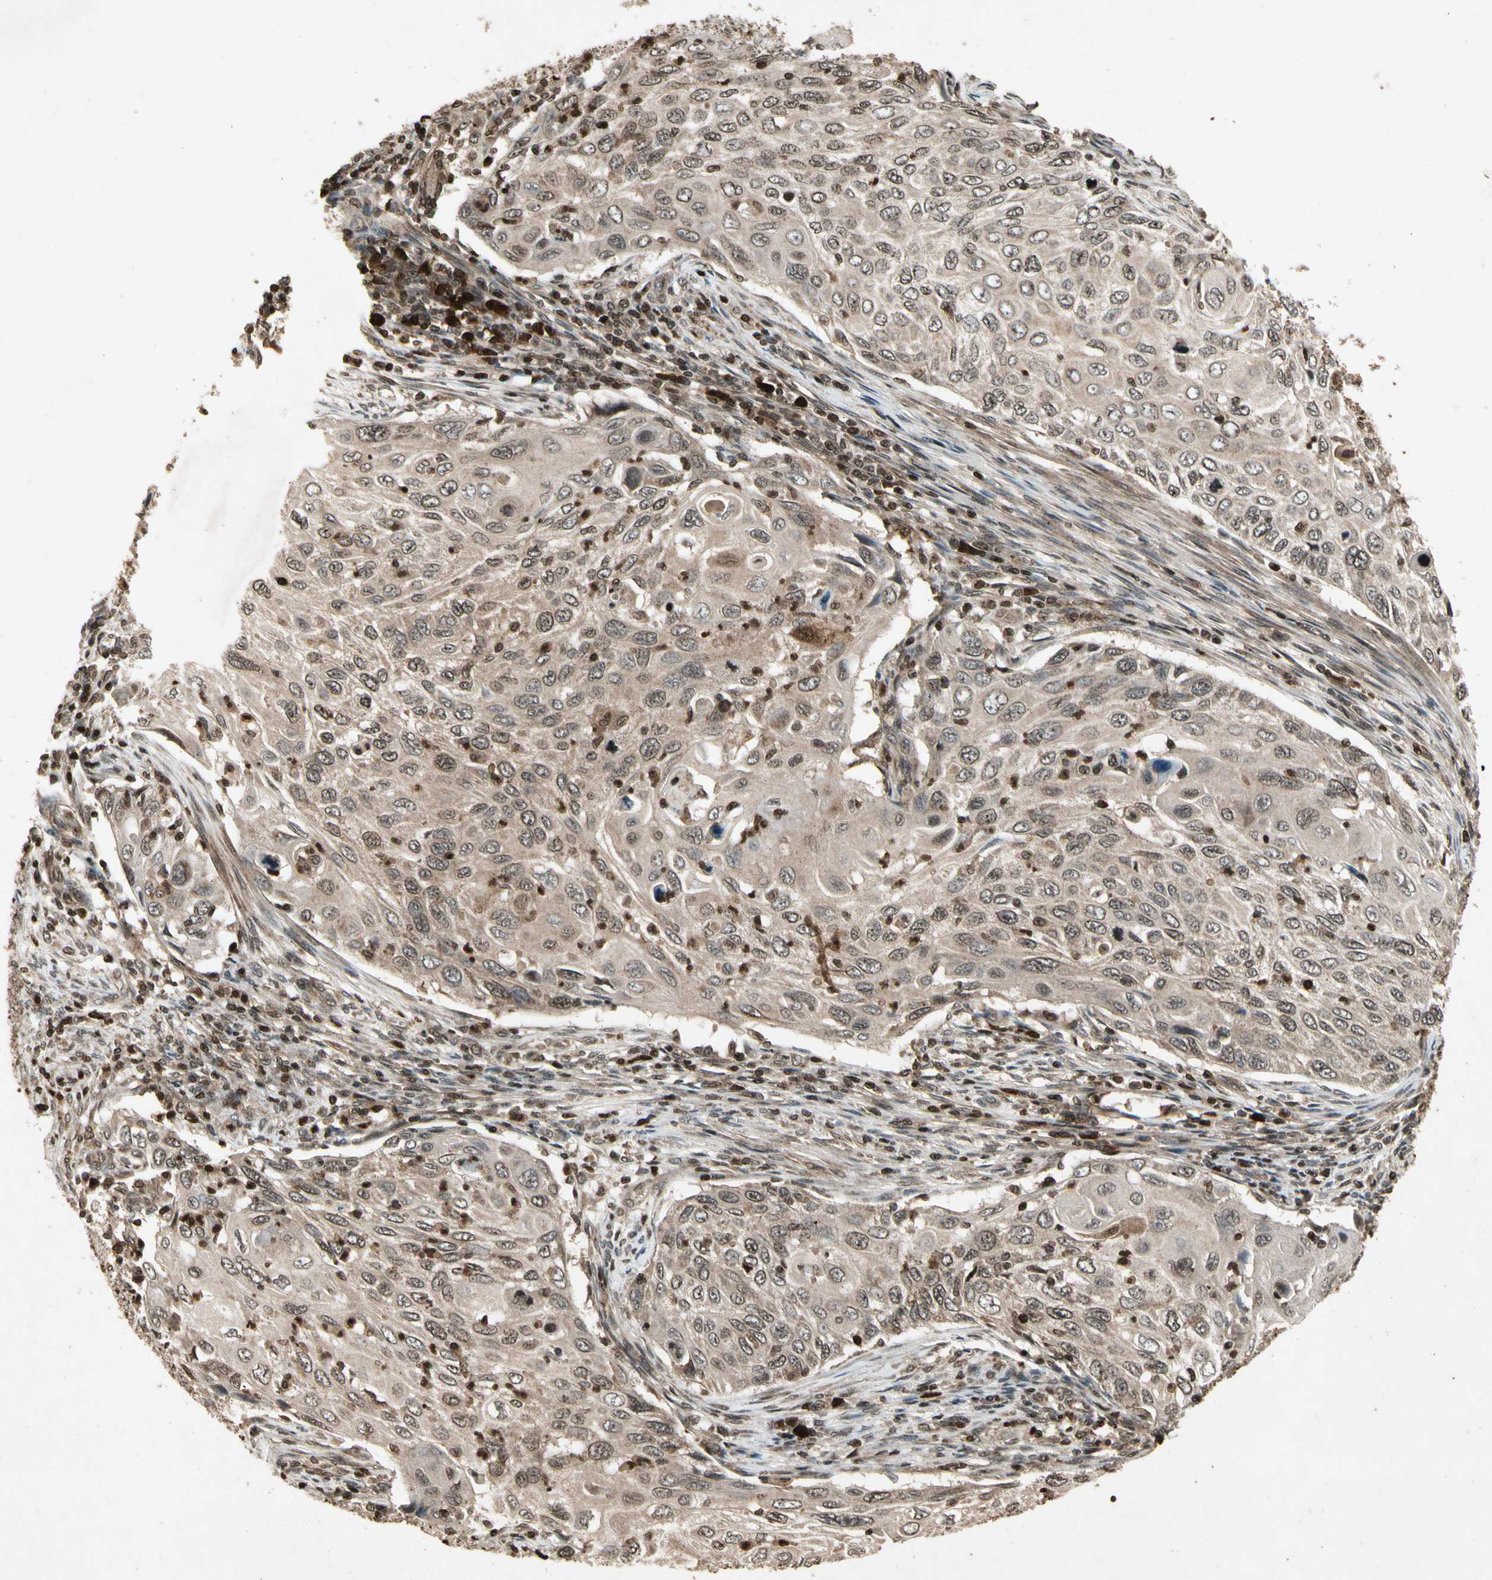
{"staining": {"intensity": "weak", "quantity": ">75%", "location": "cytoplasmic/membranous"}, "tissue": "cervical cancer", "cell_type": "Tumor cells", "image_type": "cancer", "snomed": [{"axis": "morphology", "description": "Squamous cell carcinoma, NOS"}, {"axis": "topography", "description": "Cervix"}], "caption": "A brown stain highlights weak cytoplasmic/membranous expression of a protein in human cervical squamous cell carcinoma tumor cells. (DAB (3,3'-diaminobenzidine) = brown stain, brightfield microscopy at high magnification).", "gene": "GLRX", "patient": {"sex": "female", "age": 70}}